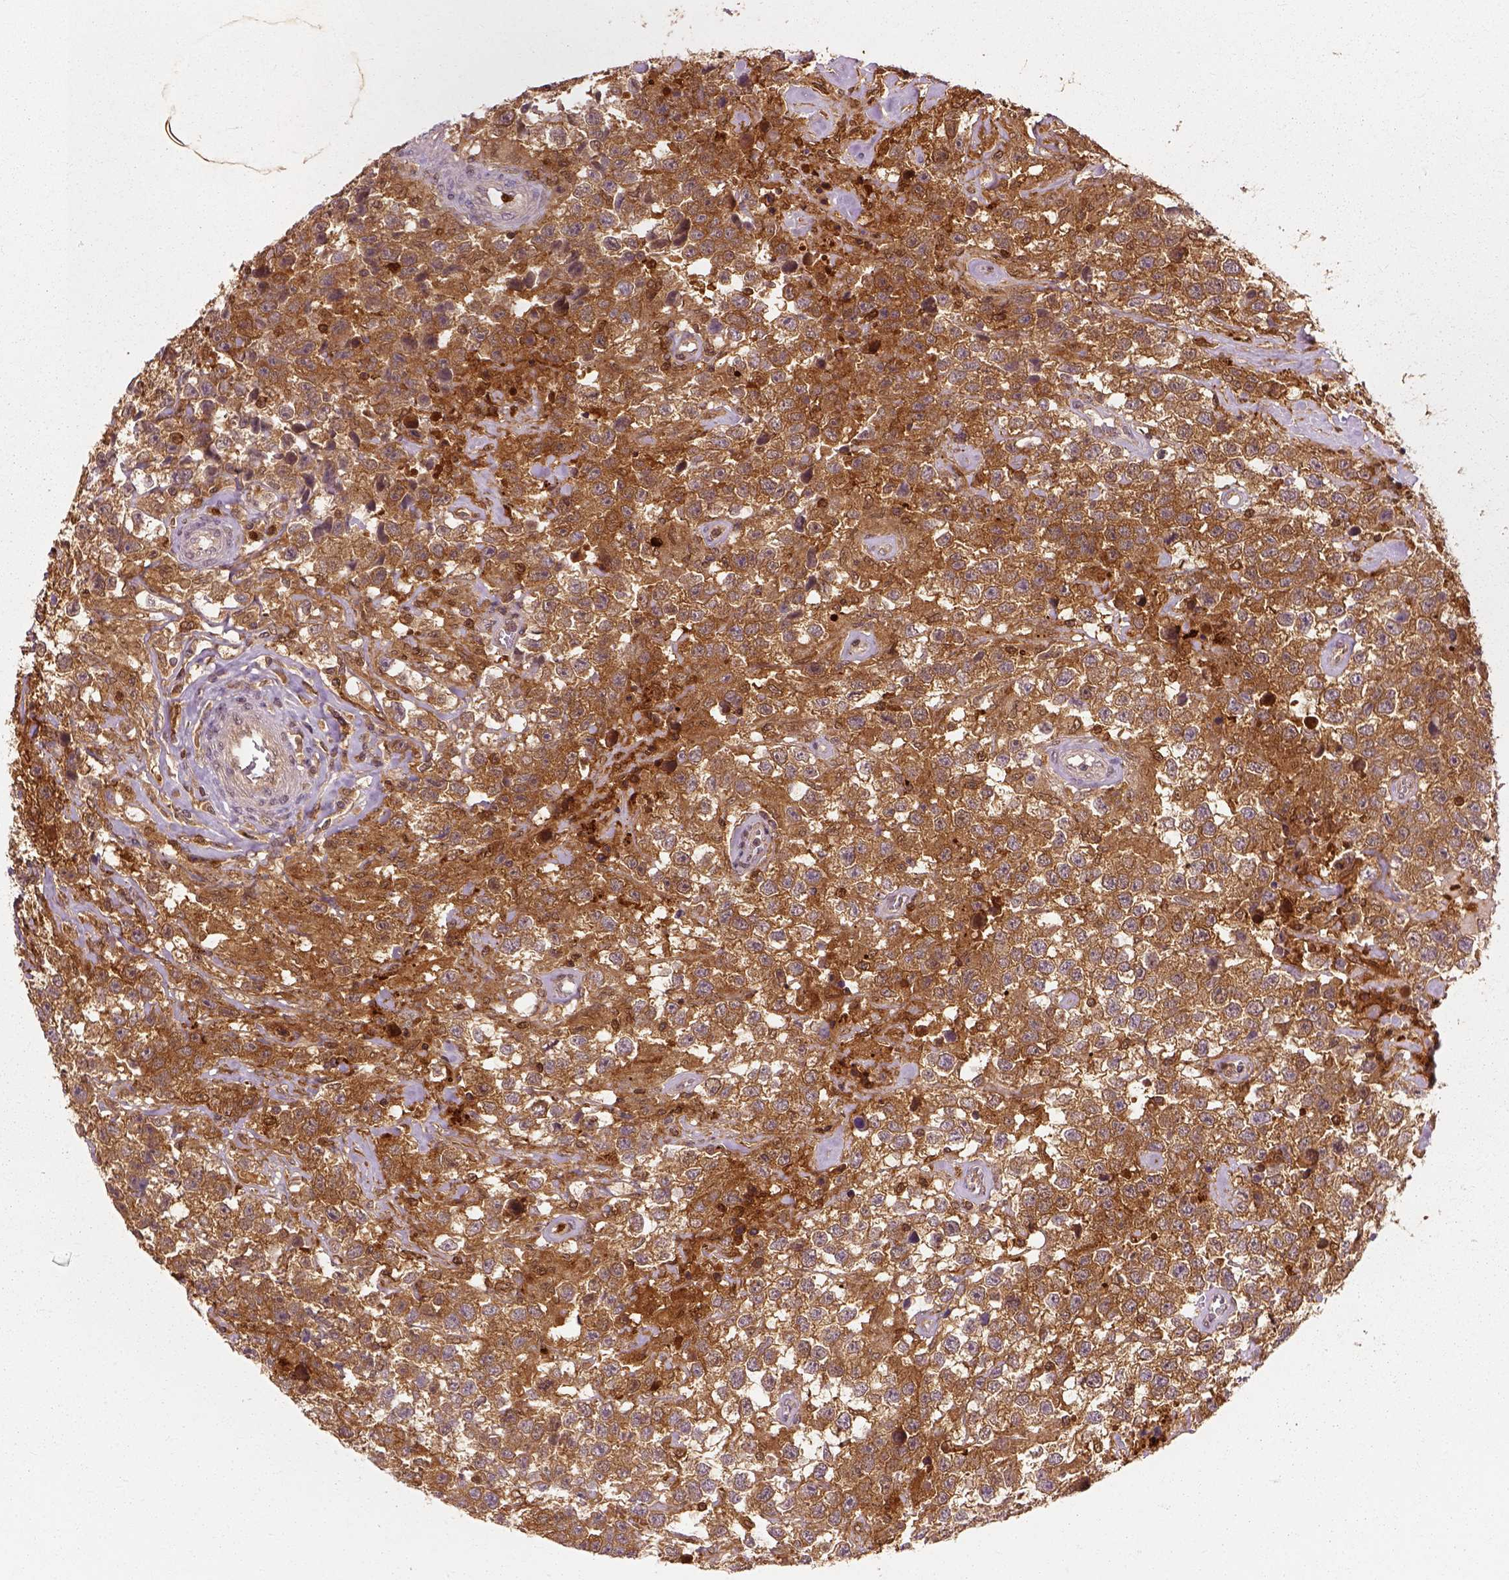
{"staining": {"intensity": "strong", "quantity": ">75%", "location": "cytoplasmic/membranous"}, "tissue": "testis cancer", "cell_type": "Tumor cells", "image_type": "cancer", "snomed": [{"axis": "morphology", "description": "Seminoma, NOS"}, {"axis": "topography", "description": "Testis"}], "caption": "Seminoma (testis) stained for a protein (brown) reveals strong cytoplasmic/membranous positive expression in approximately >75% of tumor cells.", "gene": "GPI", "patient": {"sex": "male", "age": 43}}